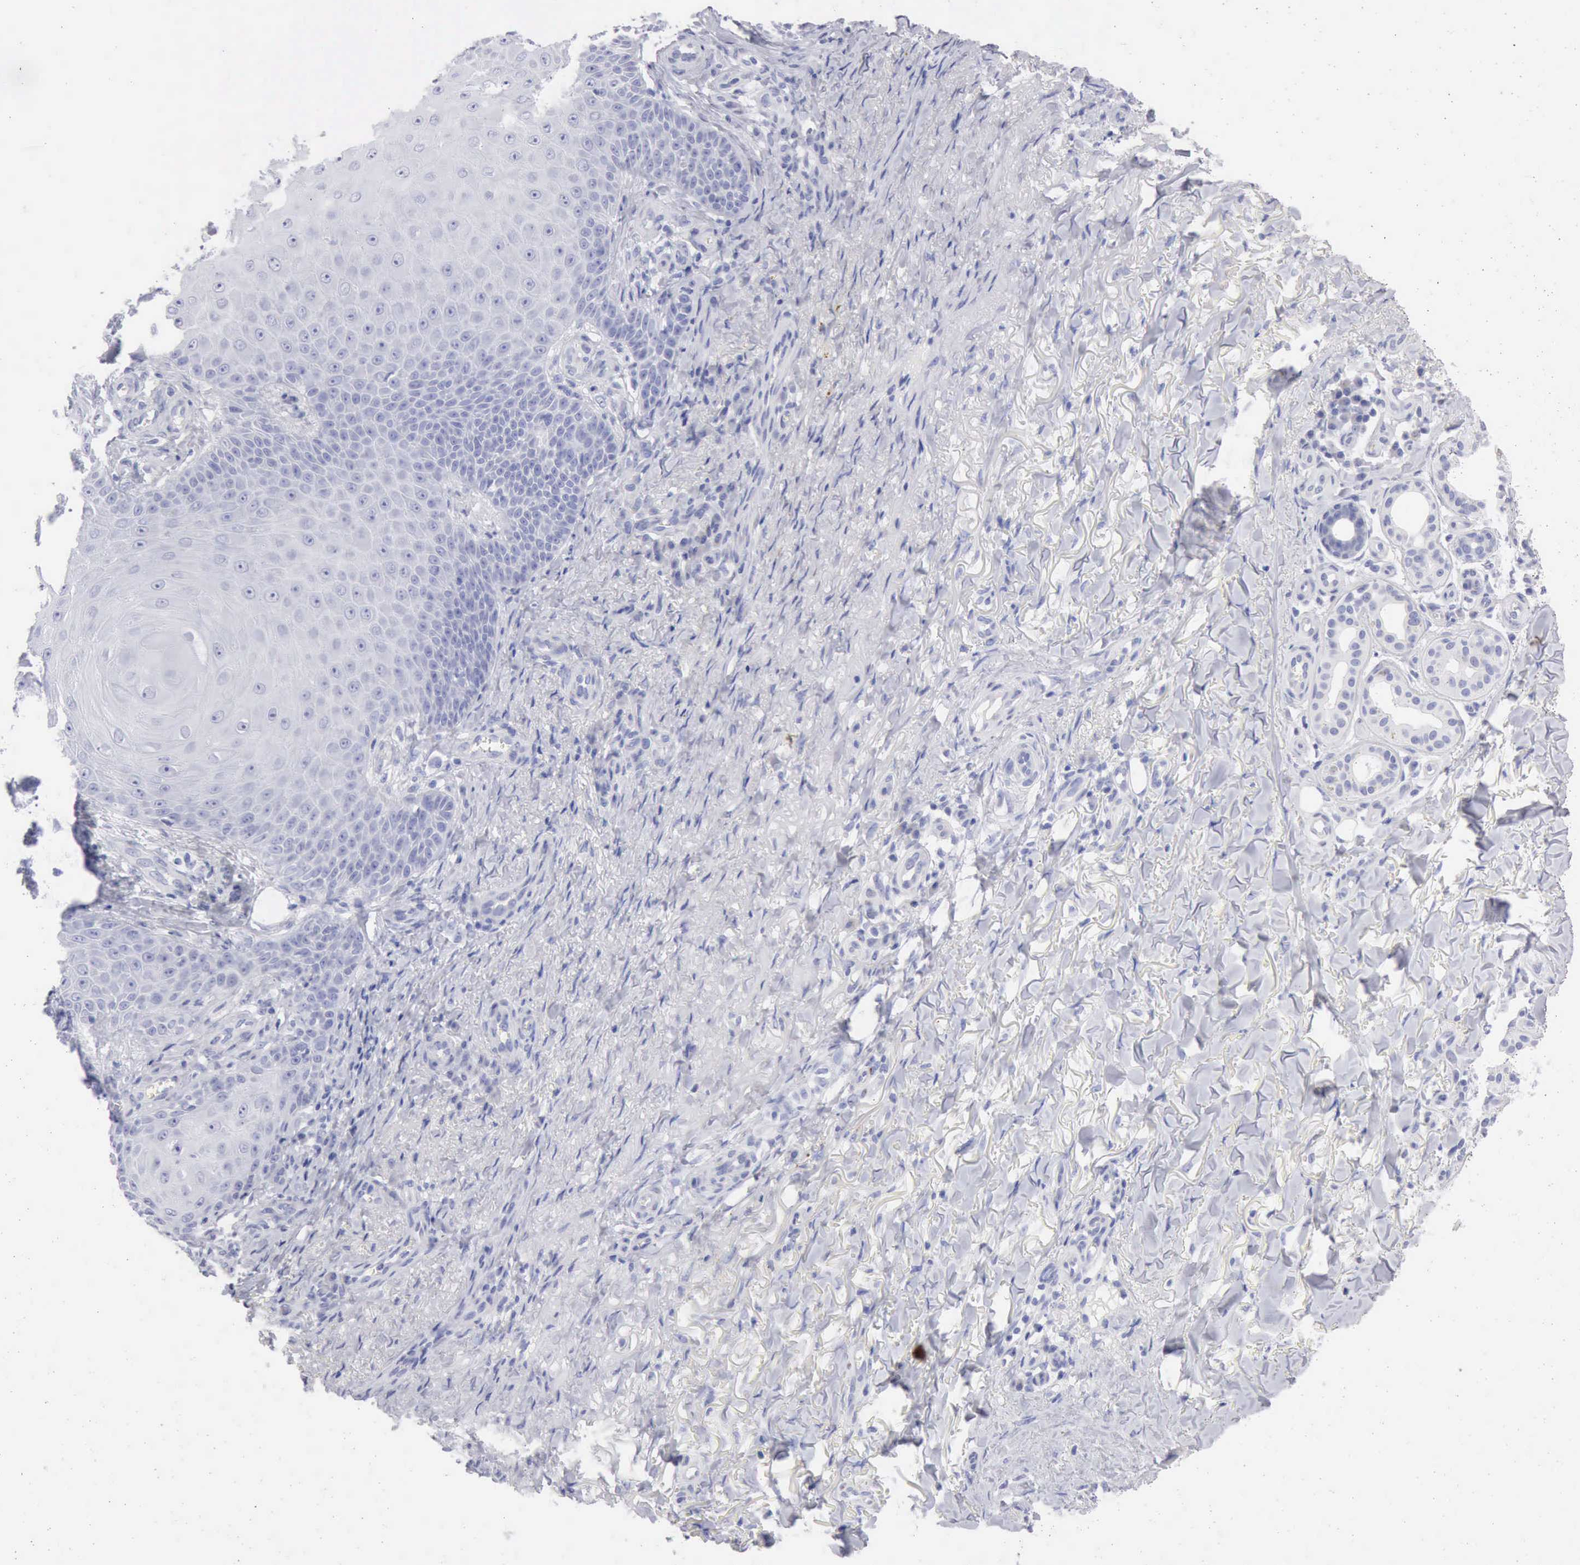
{"staining": {"intensity": "negative", "quantity": "none", "location": "none"}, "tissue": "skin cancer", "cell_type": "Tumor cells", "image_type": "cancer", "snomed": [{"axis": "morphology", "description": "Basal cell carcinoma"}, {"axis": "topography", "description": "Skin"}], "caption": "A micrograph of skin basal cell carcinoma stained for a protein exhibits no brown staining in tumor cells.", "gene": "ANGEL1", "patient": {"sex": "male", "age": 81}}